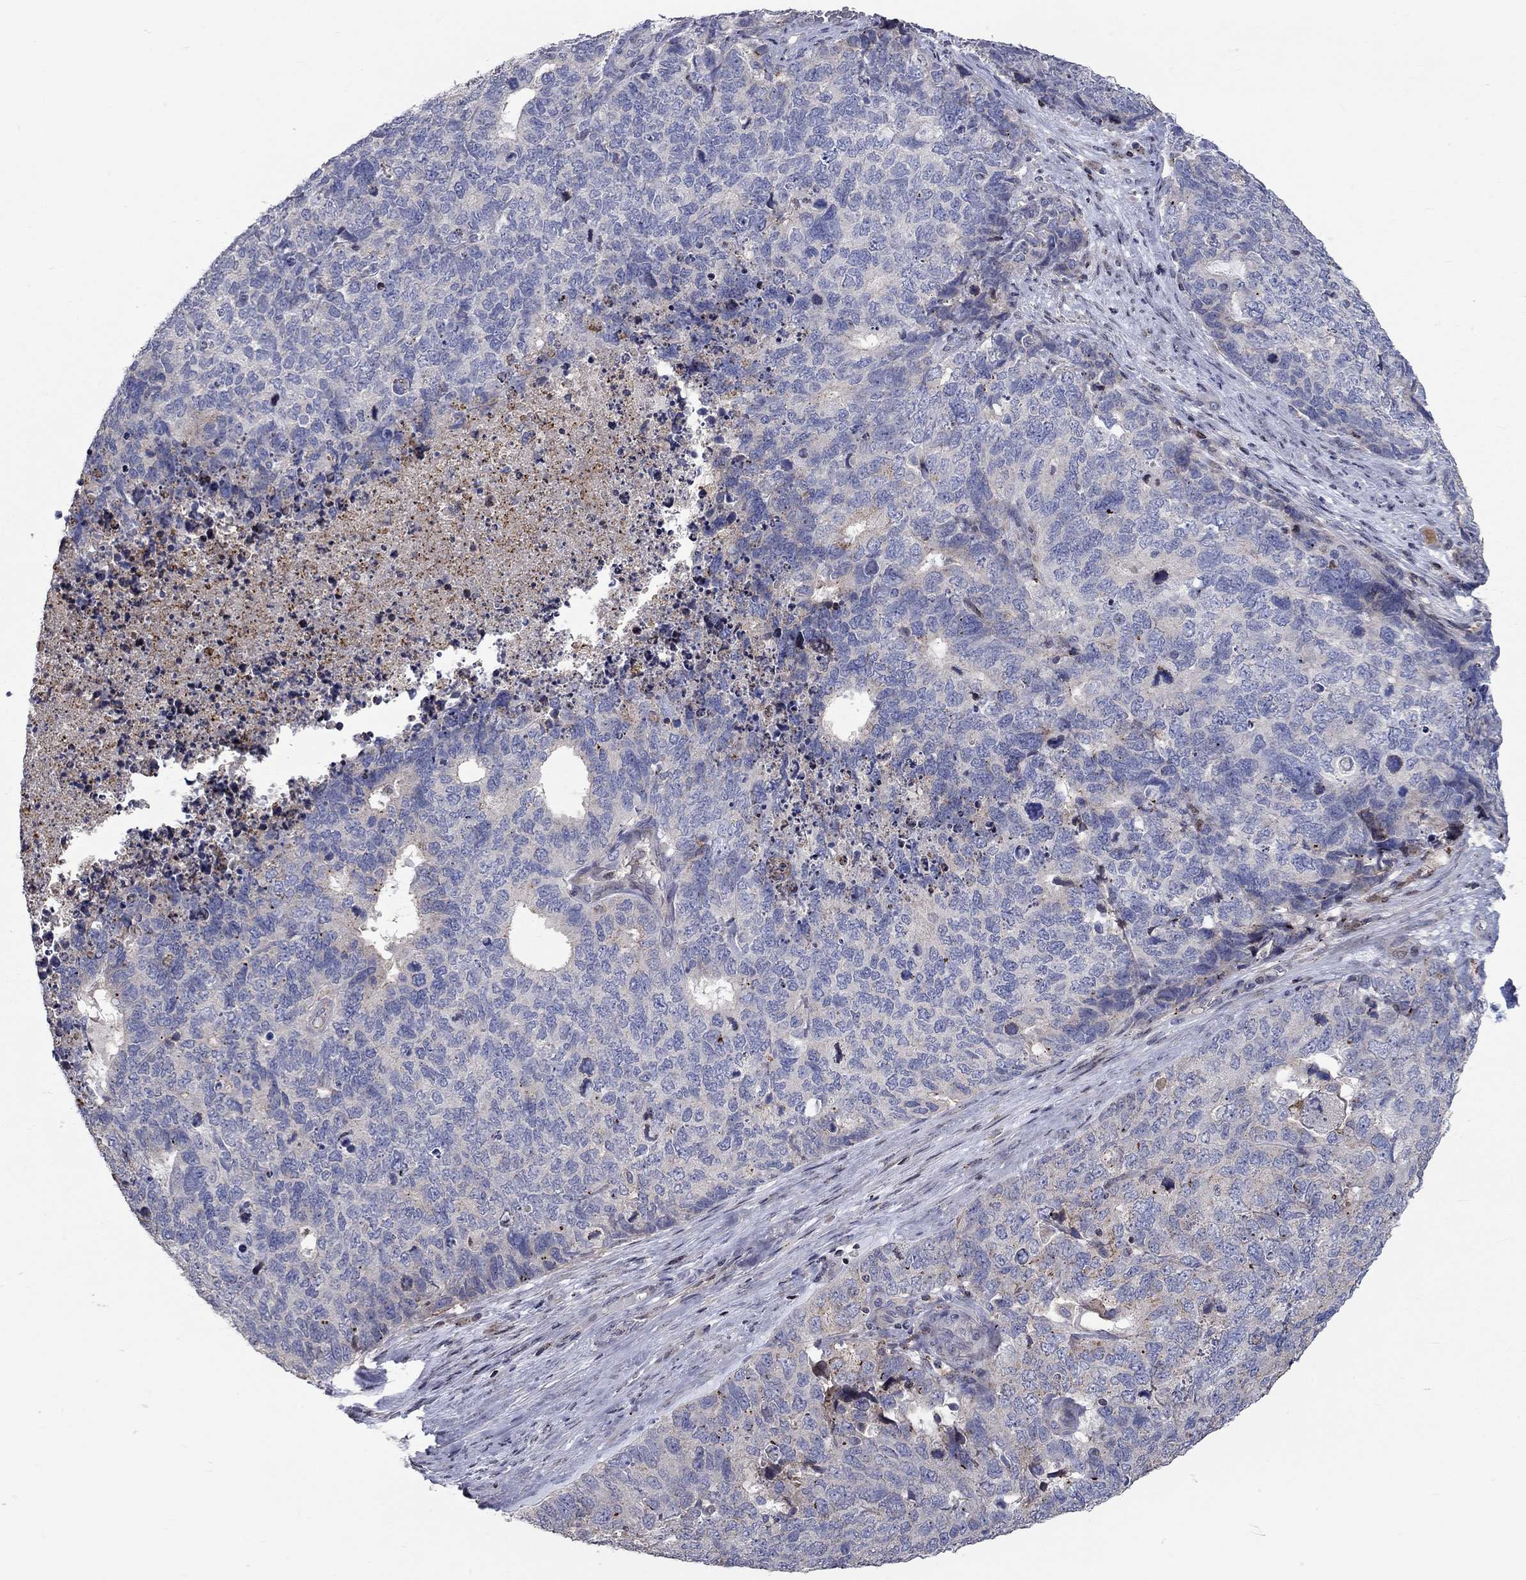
{"staining": {"intensity": "strong", "quantity": "25%-75%", "location": "cytoplasmic/membranous"}, "tissue": "cervical cancer", "cell_type": "Tumor cells", "image_type": "cancer", "snomed": [{"axis": "morphology", "description": "Squamous cell carcinoma, NOS"}, {"axis": "topography", "description": "Cervix"}], "caption": "Protein staining reveals strong cytoplasmic/membranous expression in approximately 25%-75% of tumor cells in cervical cancer.", "gene": "ERN2", "patient": {"sex": "female", "age": 63}}